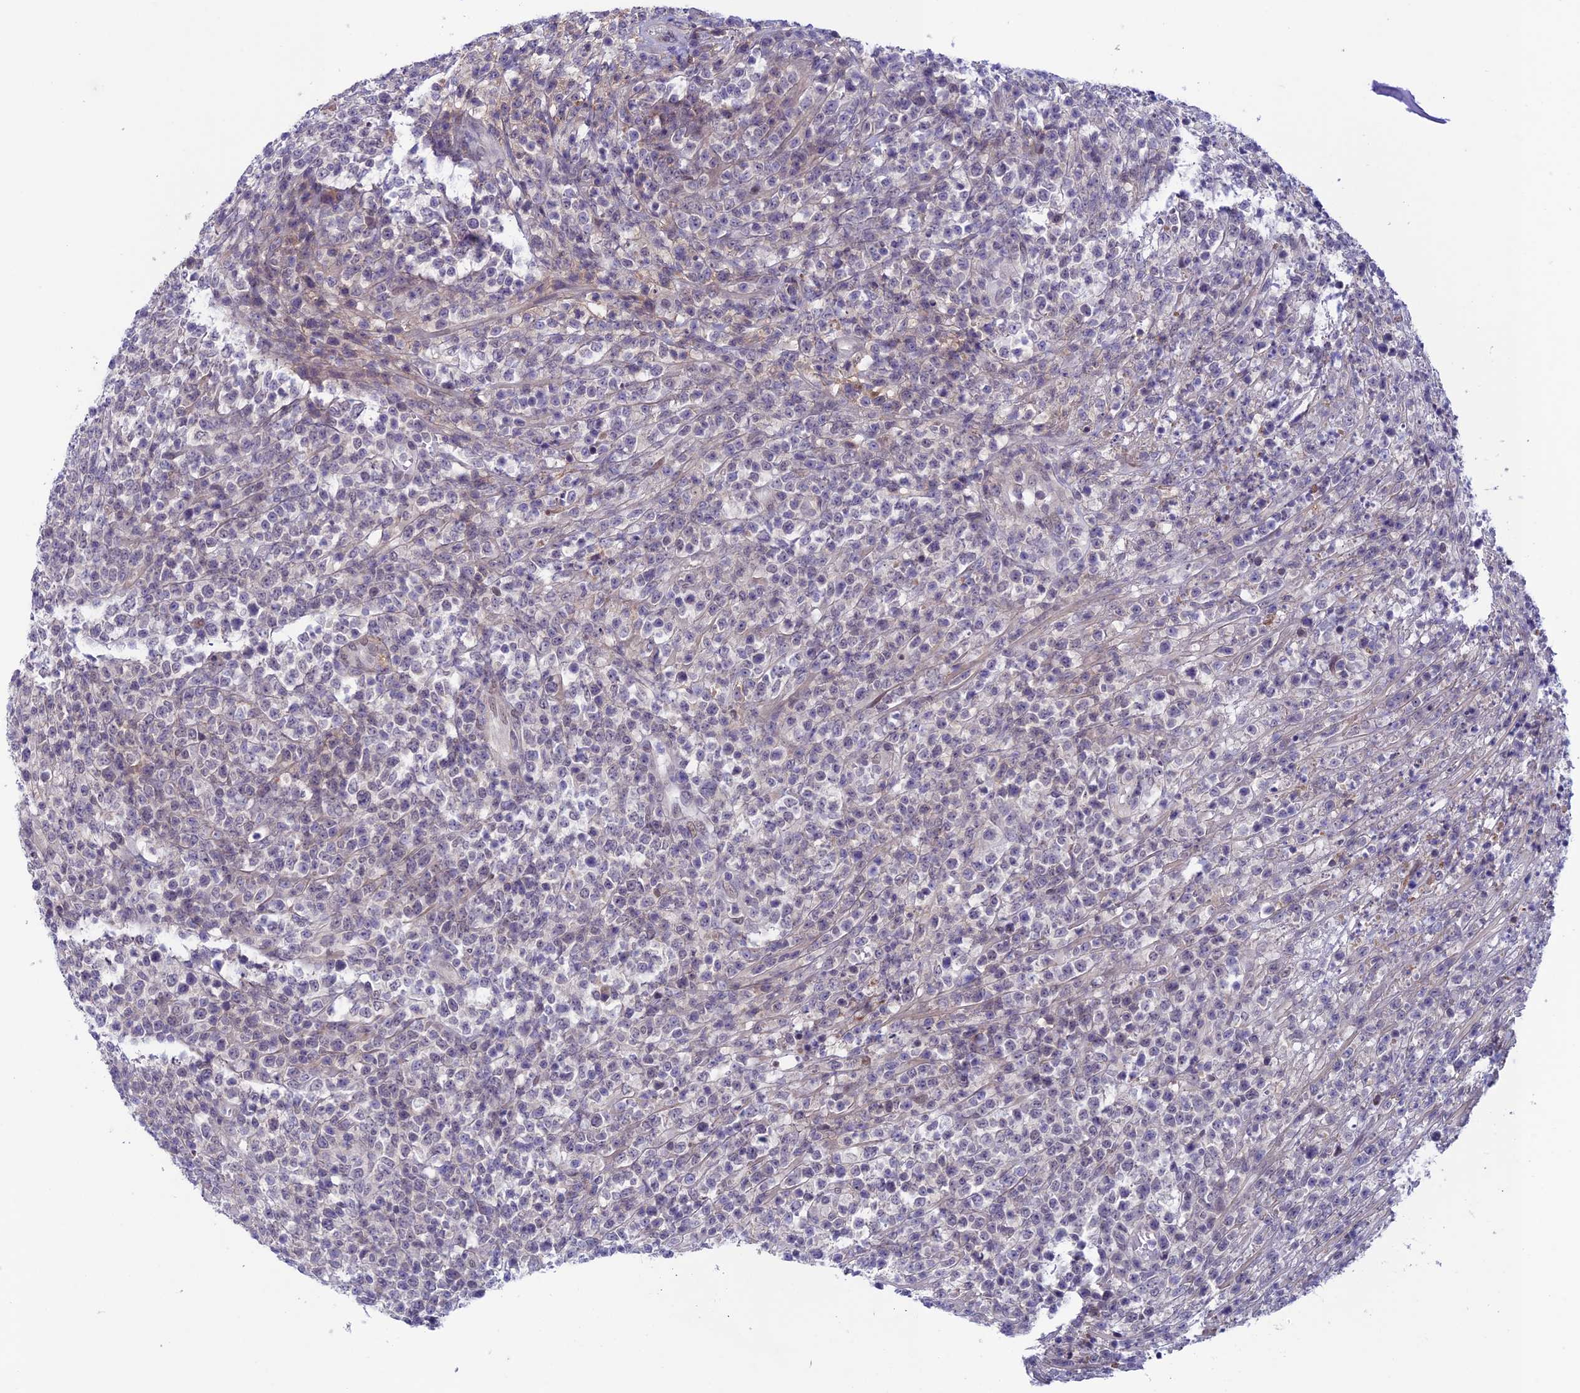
{"staining": {"intensity": "negative", "quantity": "none", "location": "none"}, "tissue": "lymphoma", "cell_type": "Tumor cells", "image_type": "cancer", "snomed": [{"axis": "morphology", "description": "Malignant lymphoma, non-Hodgkin's type, High grade"}, {"axis": "topography", "description": "Colon"}], "caption": "The immunohistochemistry (IHC) photomicrograph has no significant positivity in tumor cells of malignant lymphoma, non-Hodgkin's type (high-grade) tissue.", "gene": "FKBPL", "patient": {"sex": "female", "age": 53}}